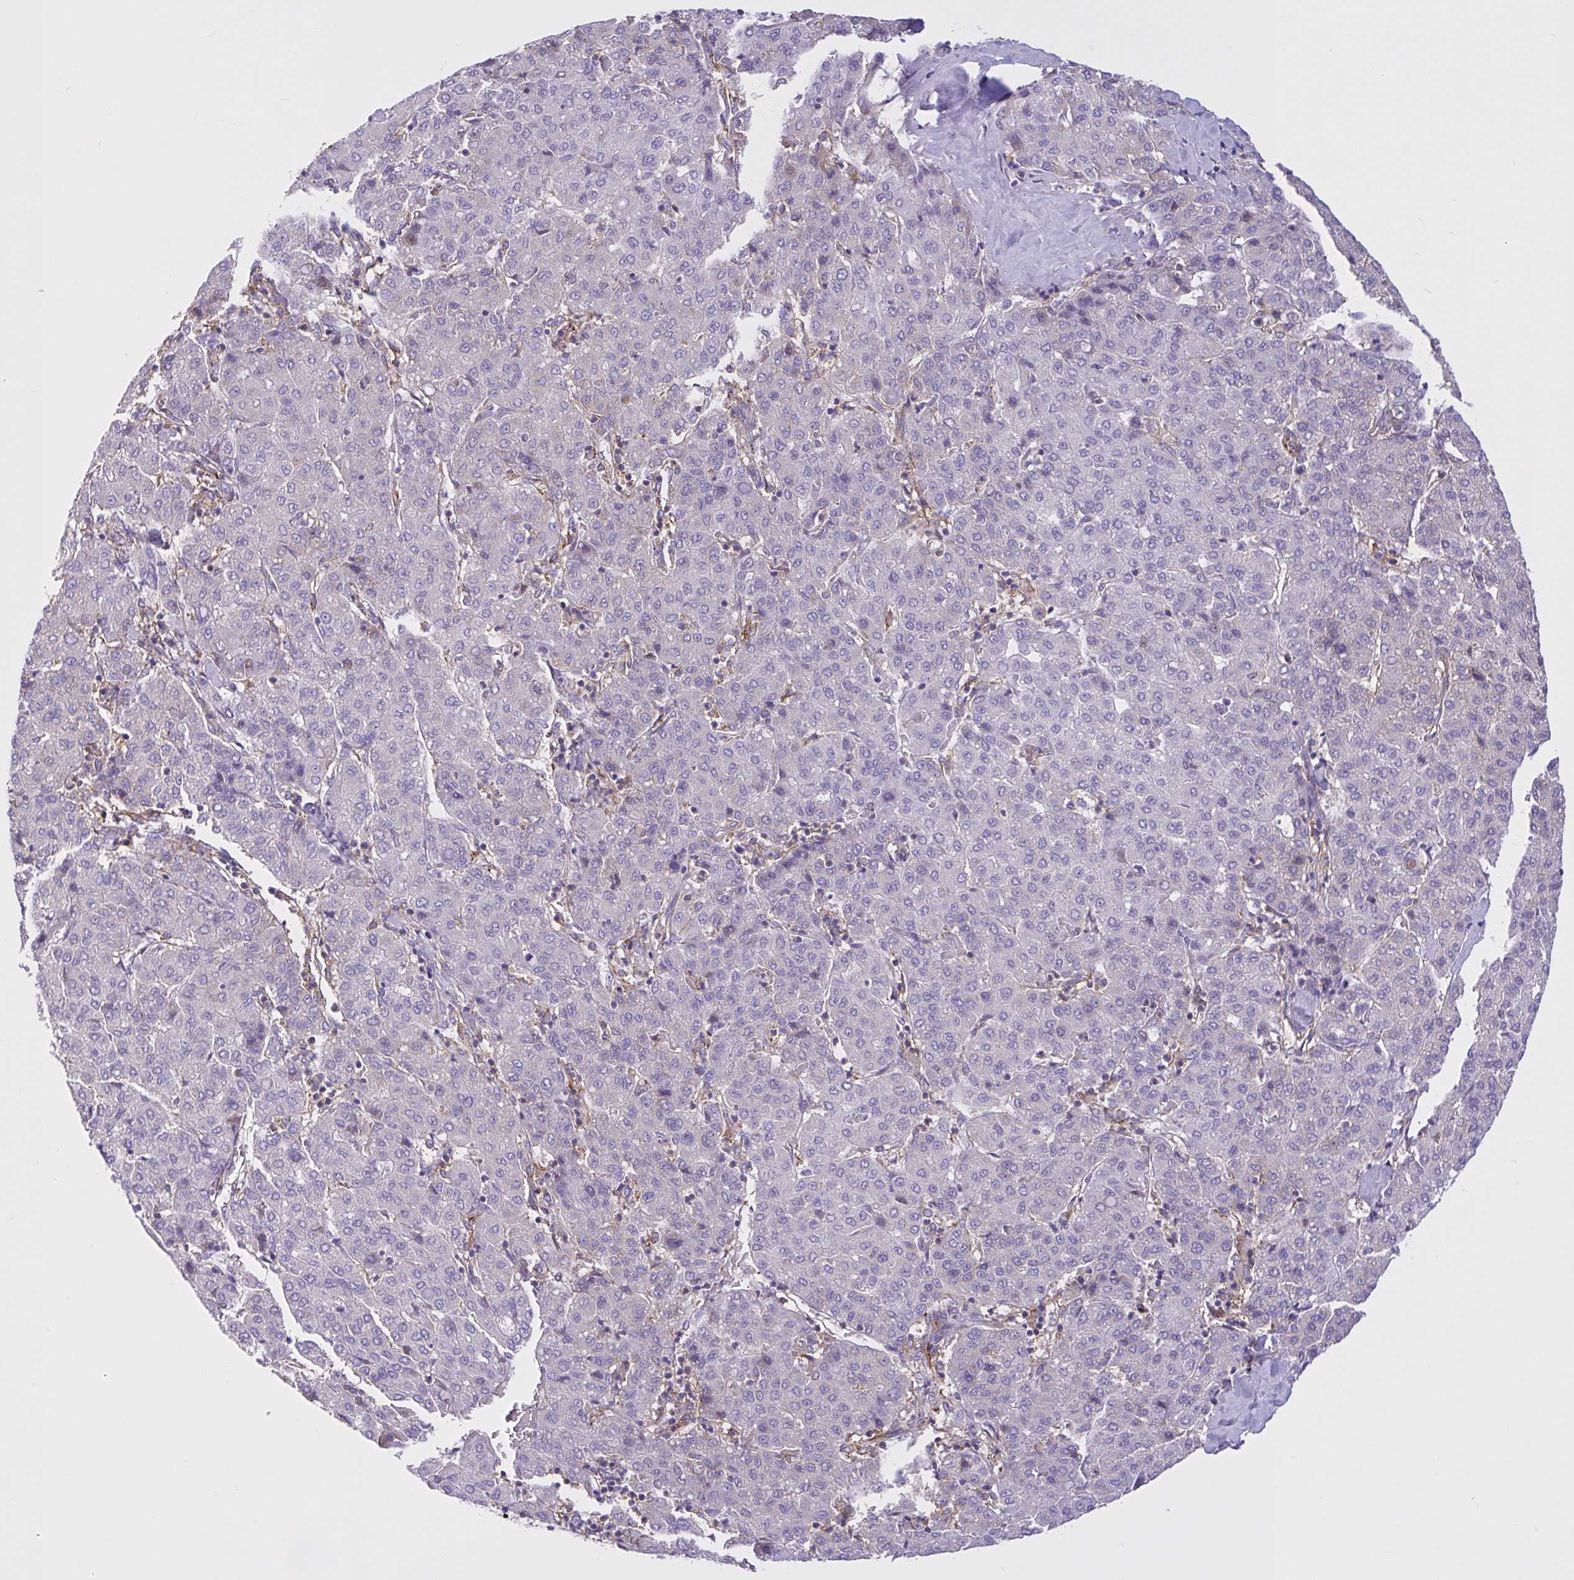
{"staining": {"intensity": "negative", "quantity": "none", "location": "none"}, "tissue": "liver cancer", "cell_type": "Tumor cells", "image_type": "cancer", "snomed": [{"axis": "morphology", "description": "Carcinoma, Hepatocellular, NOS"}, {"axis": "topography", "description": "Liver"}], "caption": "DAB (3,3'-diaminobenzidine) immunohistochemical staining of human liver cancer demonstrates no significant expression in tumor cells.", "gene": "OR51M1", "patient": {"sex": "male", "age": 65}}